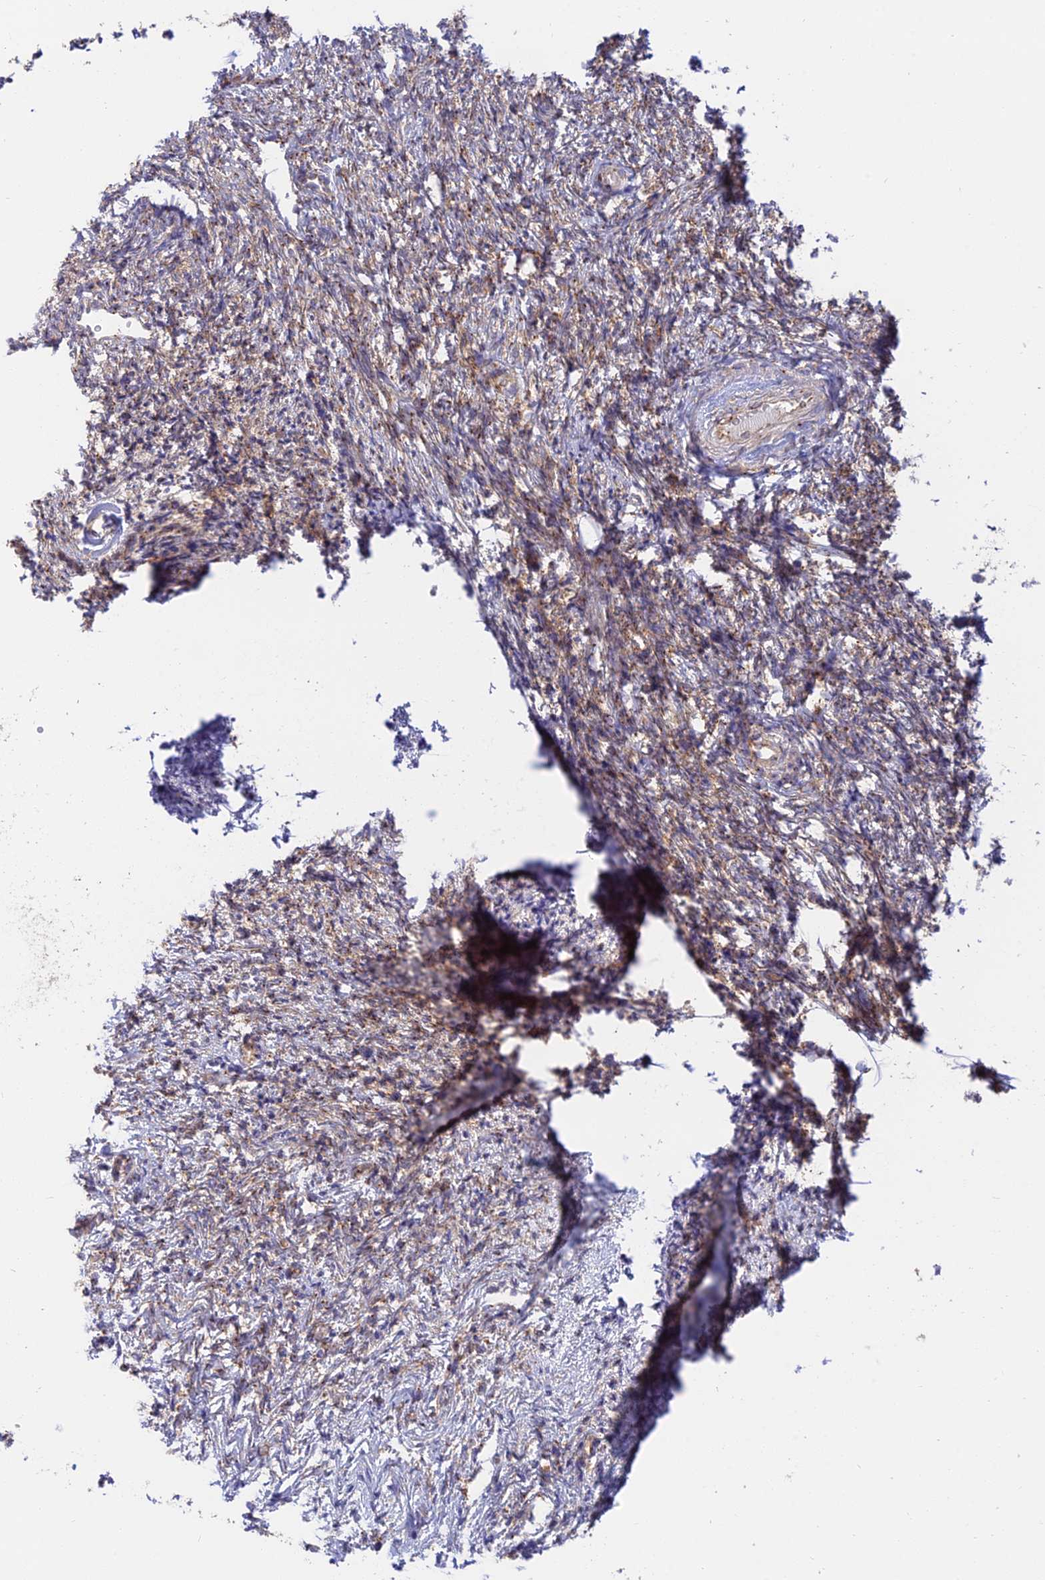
{"staining": {"intensity": "weak", "quantity": "25%-75%", "location": "cytoplasmic/membranous"}, "tissue": "ovary", "cell_type": "Ovarian stroma cells", "image_type": "normal", "snomed": [{"axis": "morphology", "description": "Normal tissue, NOS"}, {"axis": "topography", "description": "Ovary"}], "caption": "The micrograph shows staining of unremarkable ovary, revealing weak cytoplasmic/membranous protein expression (brown color) within ovarian stroma cells.", "gene": "GOLGA3", "patient": {"sex": "female", "age": 41}}